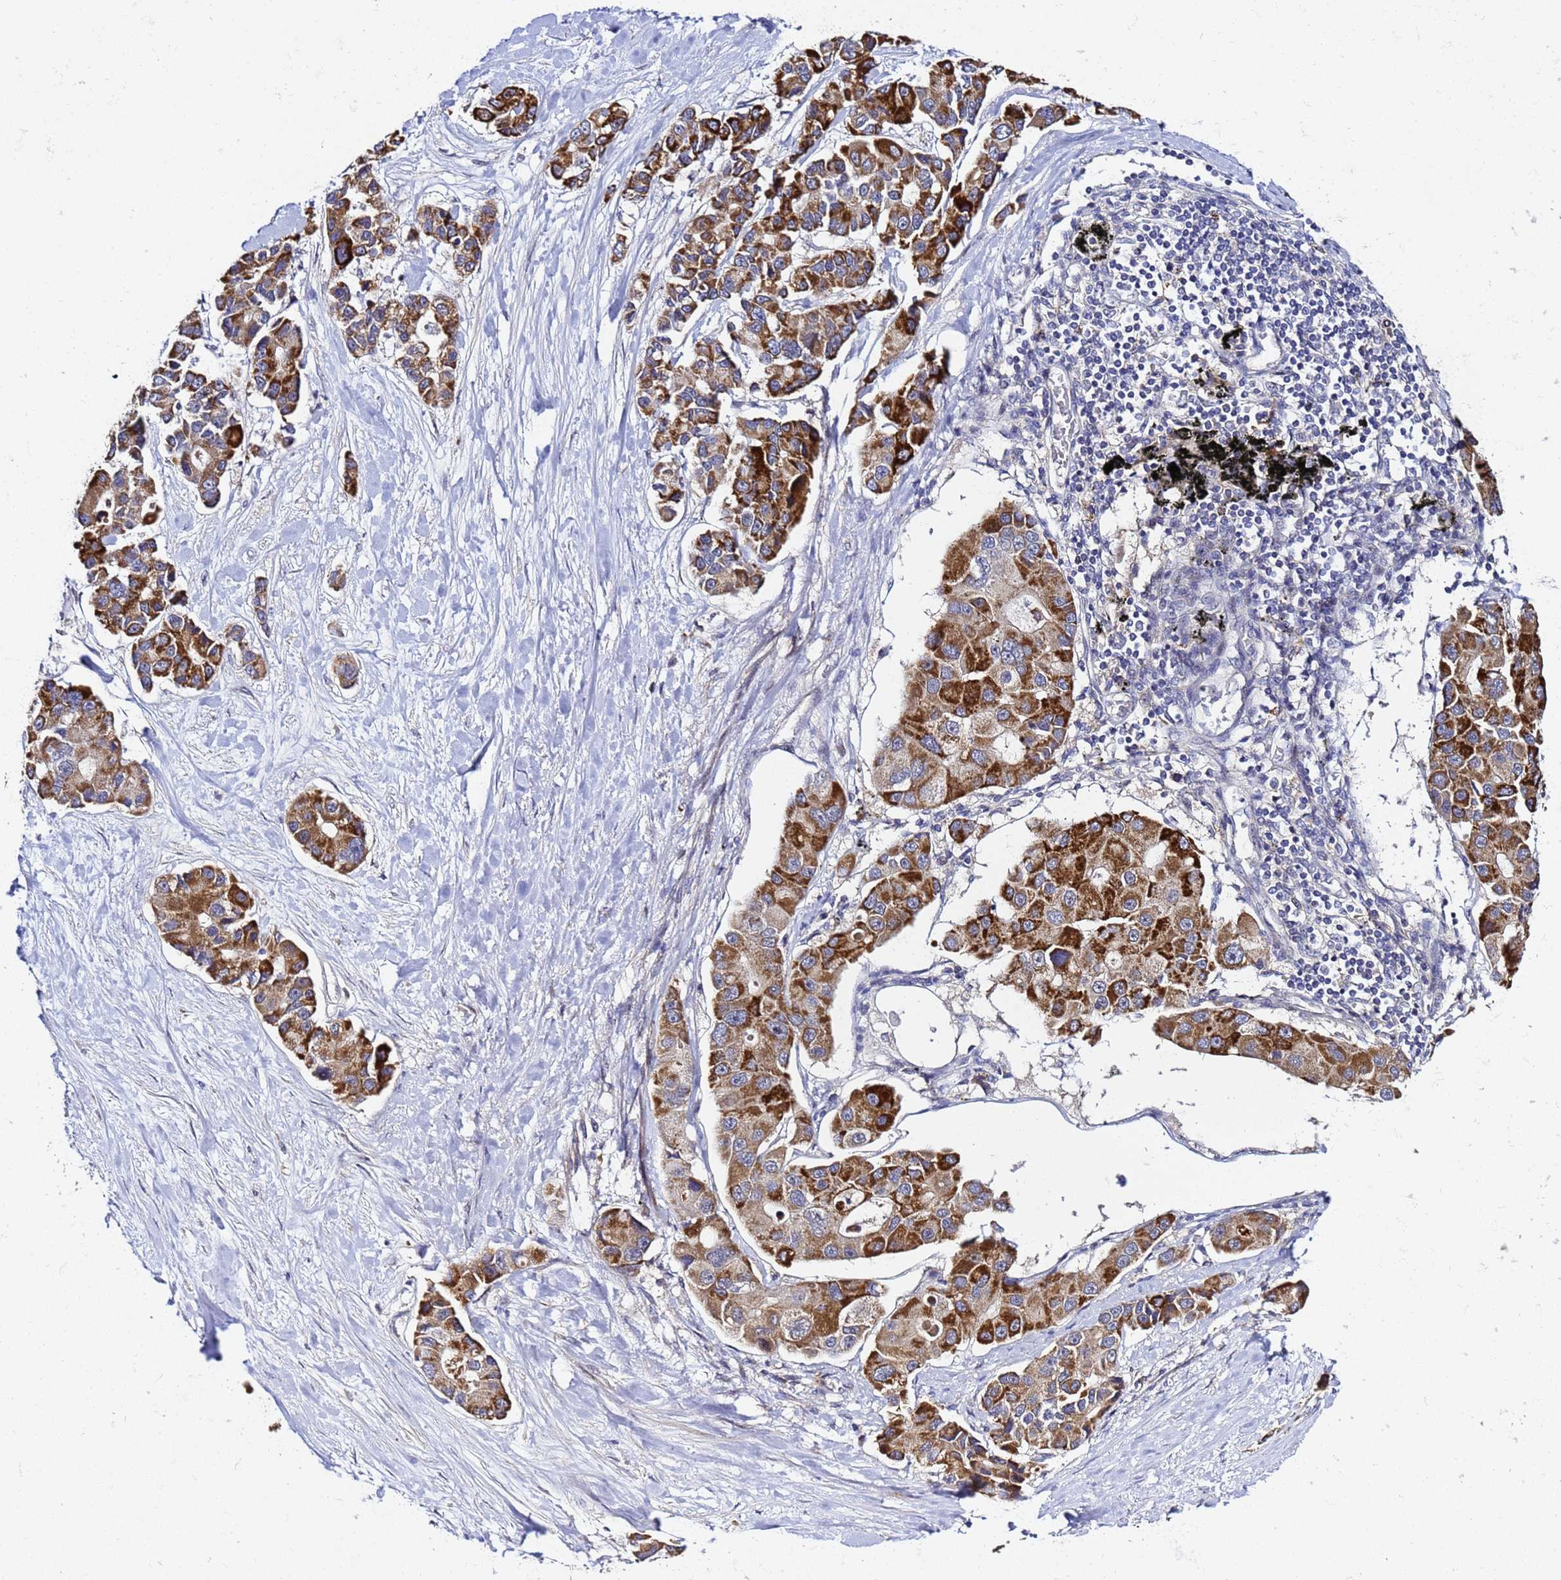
{"staining": {"intensity": "strong", "quantity": ">75%", "location": "cytoplasmic/membranous"}, "tissue": "lung cancer", "cell_type": "Tumor cells", "image_type": "cancer", "snomed": [{"axis": "morphology", "description": "Adenocarcinoma, NOS"}, {"axis": "topography", "description": "Lung"}], "caption": "Immunohistochemical staining of lung cancer (adenocarcinoma) reveals strong cytoplasmic/membranous protein positivity in approximately >75% of tumor cells.", "gene": "PLXDC2", "patient": {"sex": "female", "age": 54}}